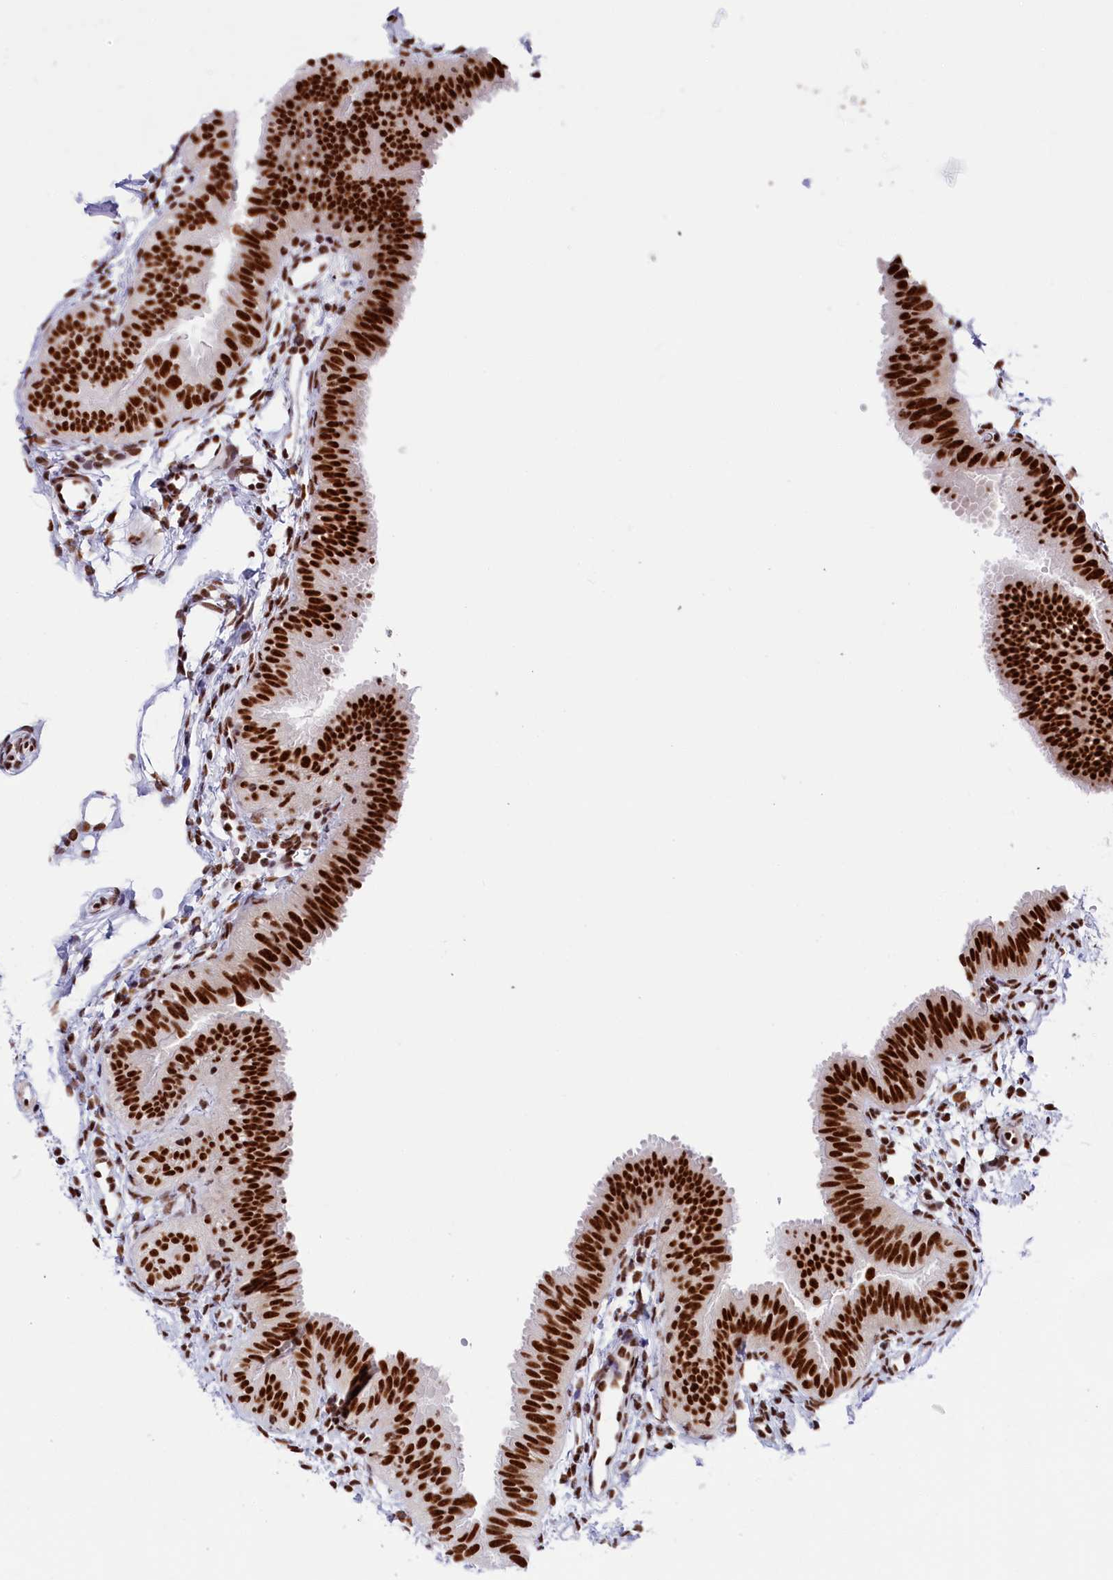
{"staining": {"intensity": "strong", "quantity": ">75%", "location": "nuclear"}, "tissue": "fallopian tube", "cell_type": "Glandular cells", "image_type": "normal", "snomed": [{"axis": "morphology", "description": "Normal tissue, NOS"}, {"axis": "topography", "description": "Fallopian tube"}], "caption": "Immunohistochemistry (IHC) histopathology image of unremarkable fallopian tube: human fallopian tube stained using immunohistochemistry (IHC) demonstrates high levels of strong protein expression localized specifically in the nuclear of glandular cells, appearing as a nuclear brown color.", "gene": "SNRNP70", "patient": {"sex": "female", "age": 35}}